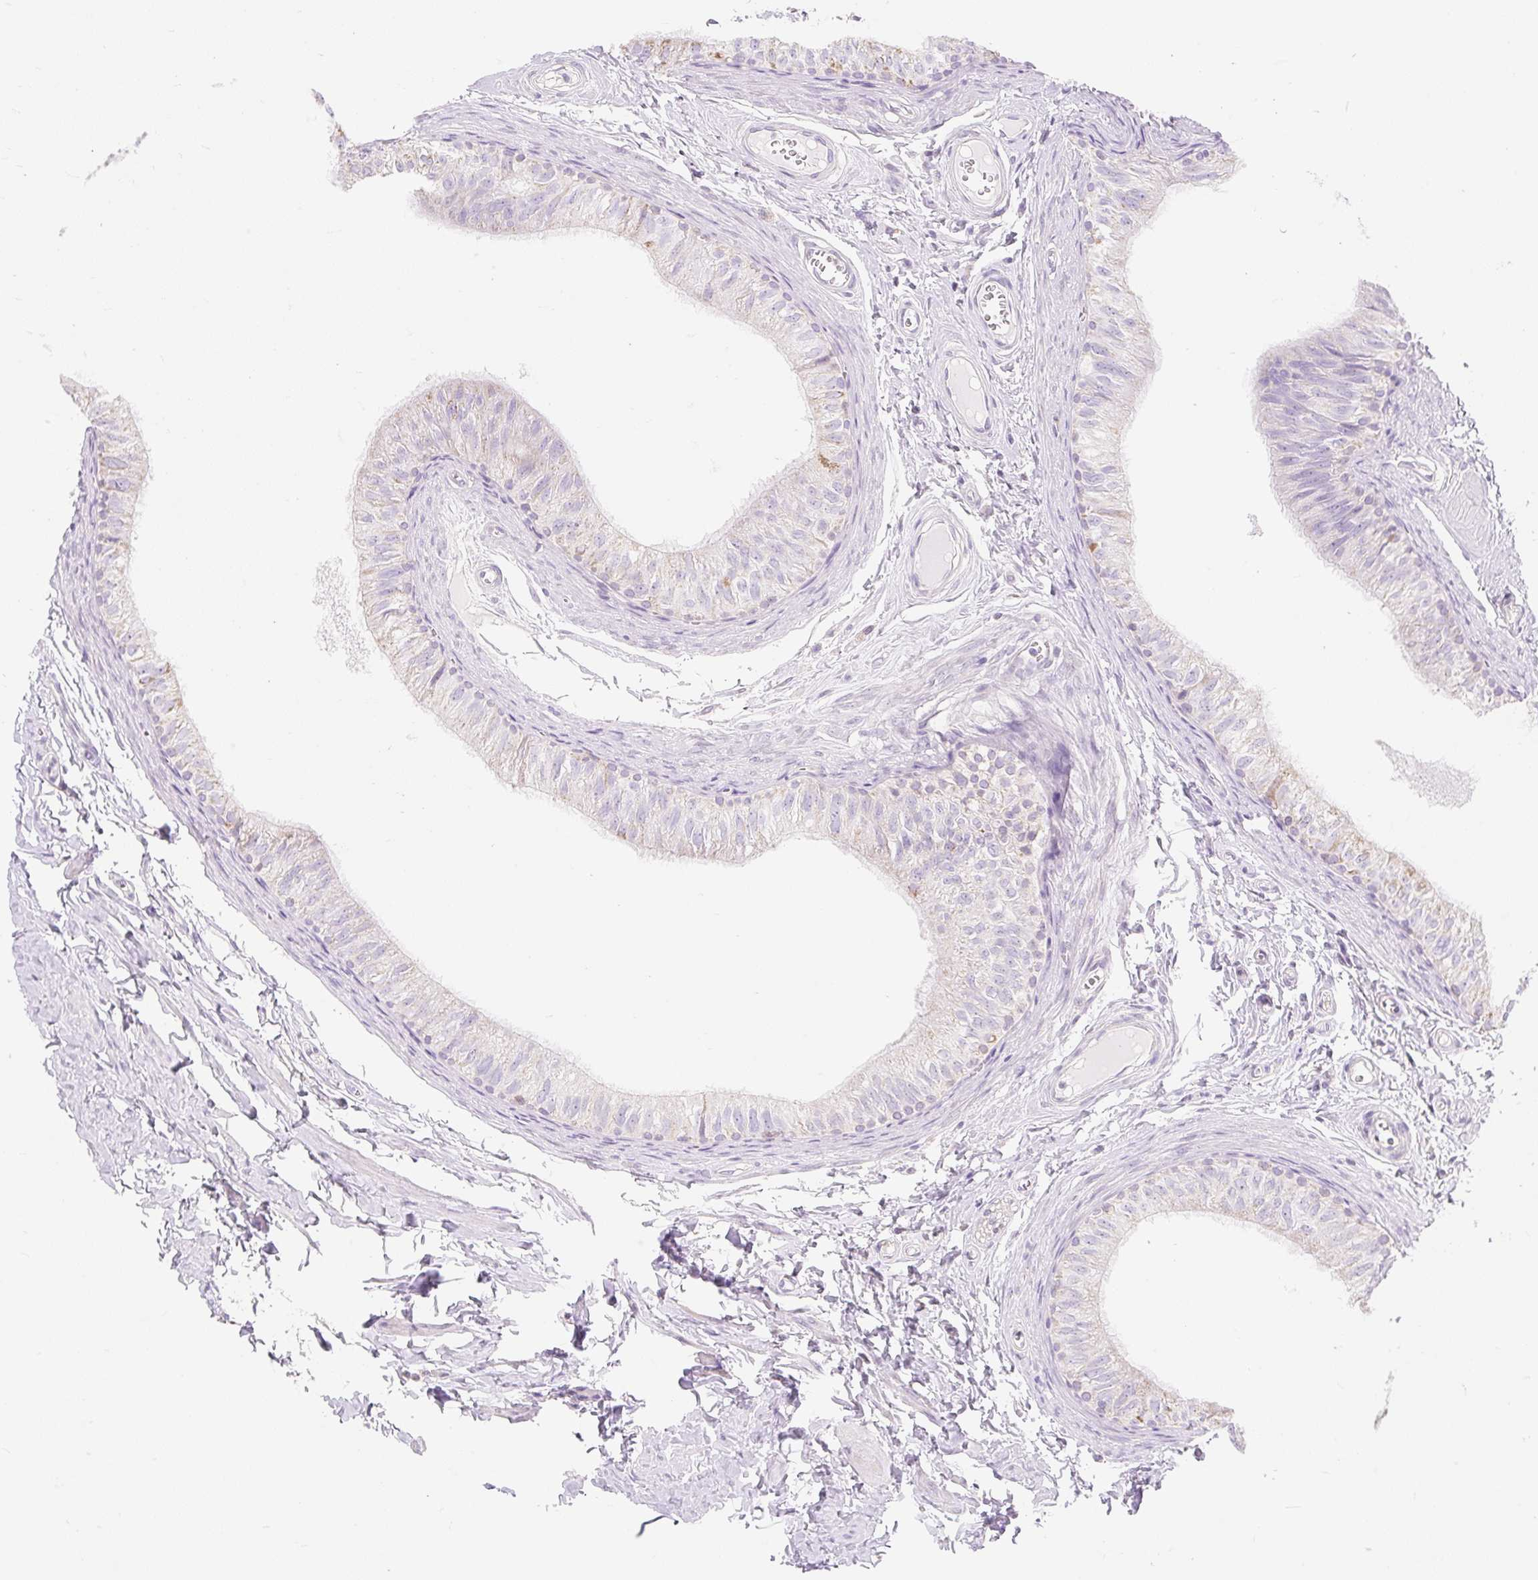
{"staining": {"intensity": "weak", "quantity": "25%-75%", "location": "cytoplasmic/membranous"}, "tissue": "epididymis", "cell_type": "Glandular cells", "image_type": "normal", "snomed": [{"axis": "morphology", "description": "Normal tissue, NOS"}, {"axis": "topography", "description": "Epididymis"}], "caption": "High-power microscopy captured an immunohistochemistry (IHC) histopathology image of unremarkable epididymis, revealing weak cytoplasmic/membranous positivity in approximately 25%-75% of glandular cells. (DAB (3,3'-diaminobenzidine) IHC with brightfield microscopy, high magnification).", "gene": "DHX35", "patient": {"sex": "male", "age": 42}}